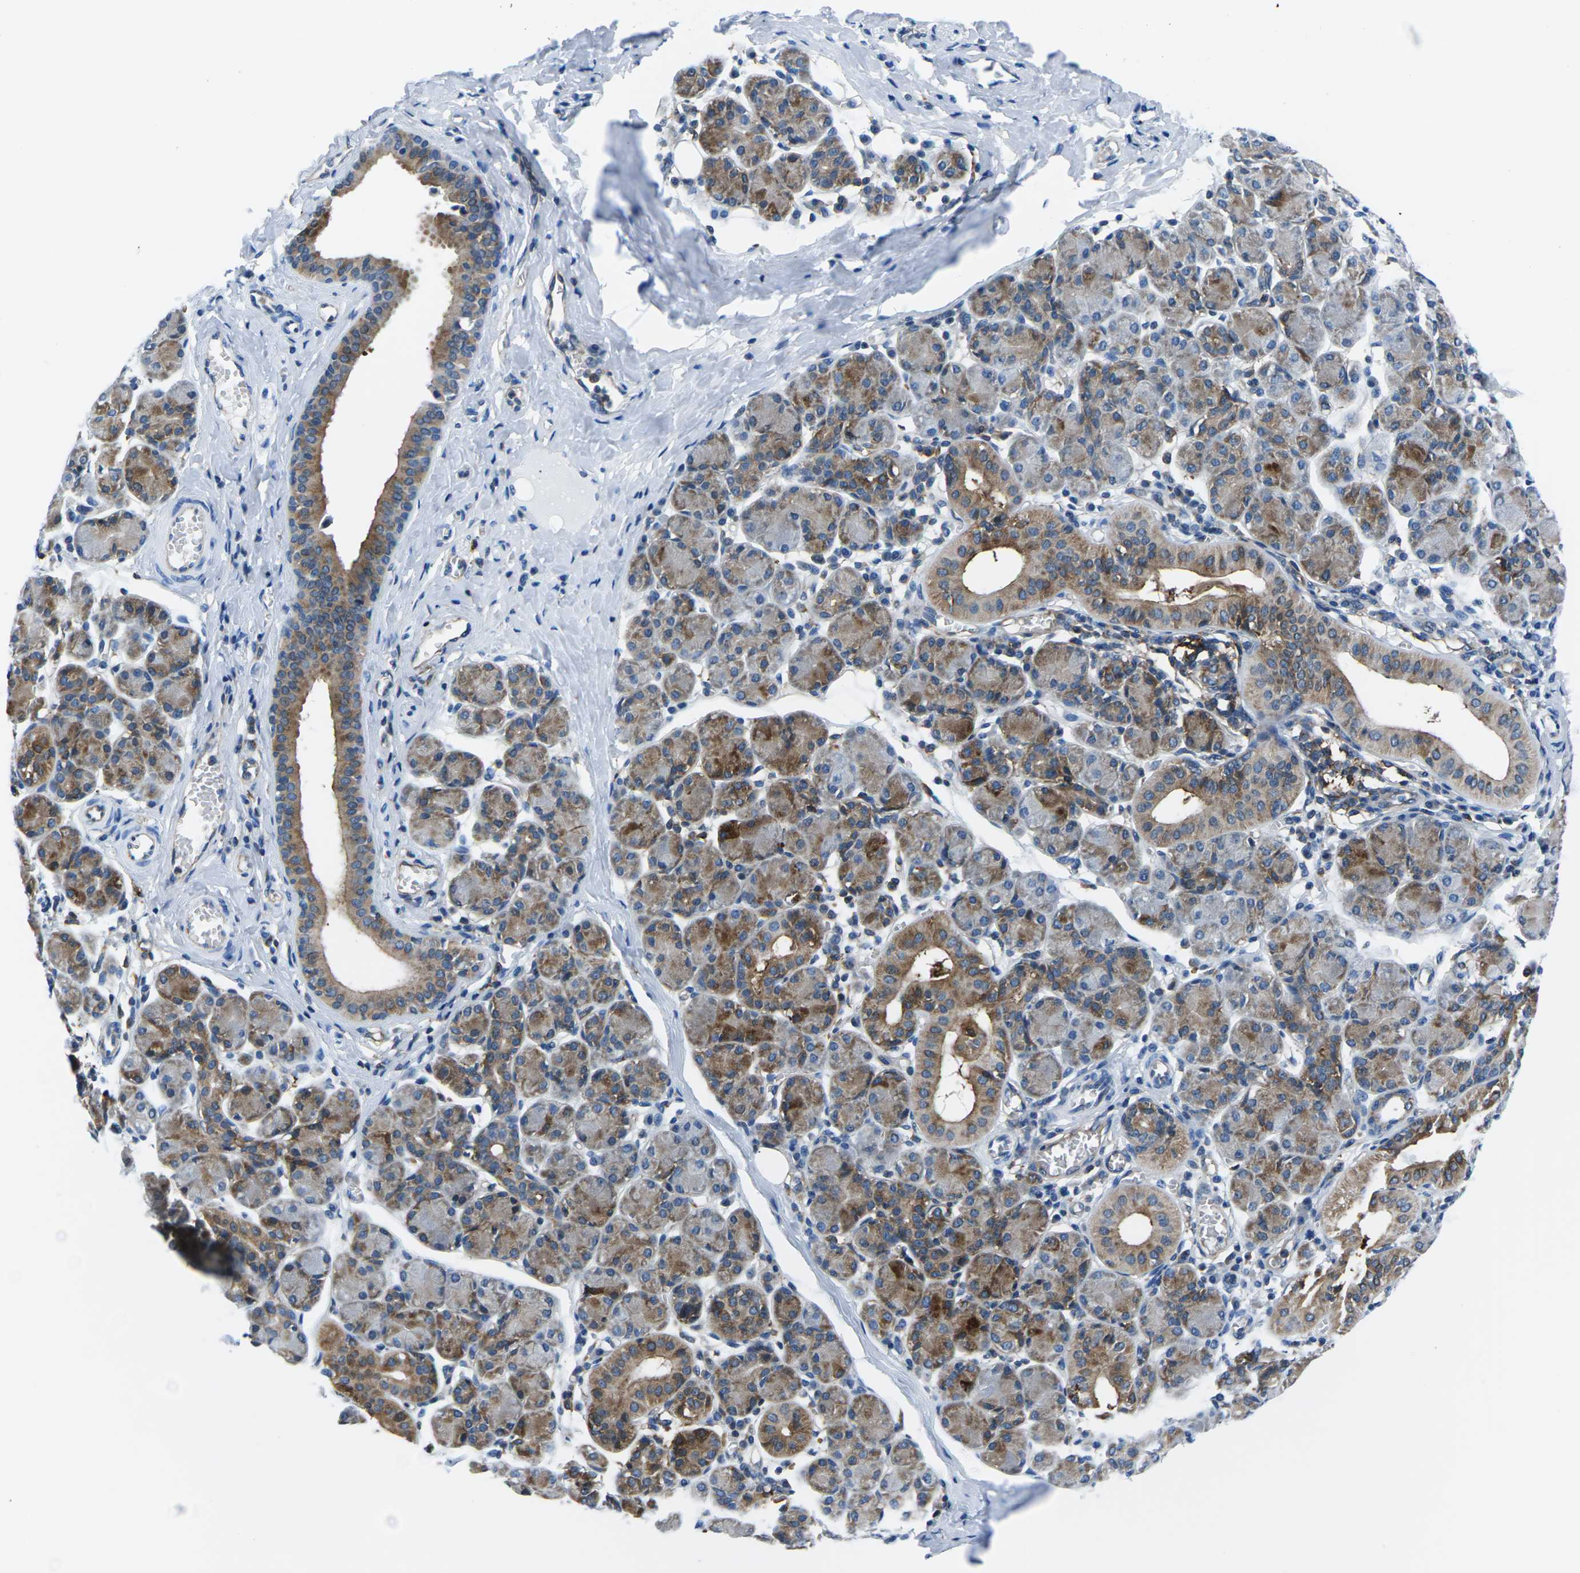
{"staining": {"intensity": "moderate", "quantity": "25%-75%", "location": "cytoplasmic/membranous"}, "tissue": "salivary gland", "cell_type": "Glandular cells", "image_type": "normal", "snomed": [{"axis": "morphology", "description": "Normal tissue, NOS"}, {"axis": "morphology", "description": "Inflammation, NOS"}, {"axis": "topography", "description": "Lymph node"}, {"axis": "topography", "description": "Salivary gland"}], "caption": "Moderate cytoplasmic/membranous protein staining is appreciated in about 25%-75% of glandular cells in salivary gland. (DAB = brown stain, brightfield microscopy at high magnification).", "gene": "SOCS4", "patient": {"sex": "male", "age": 3}}